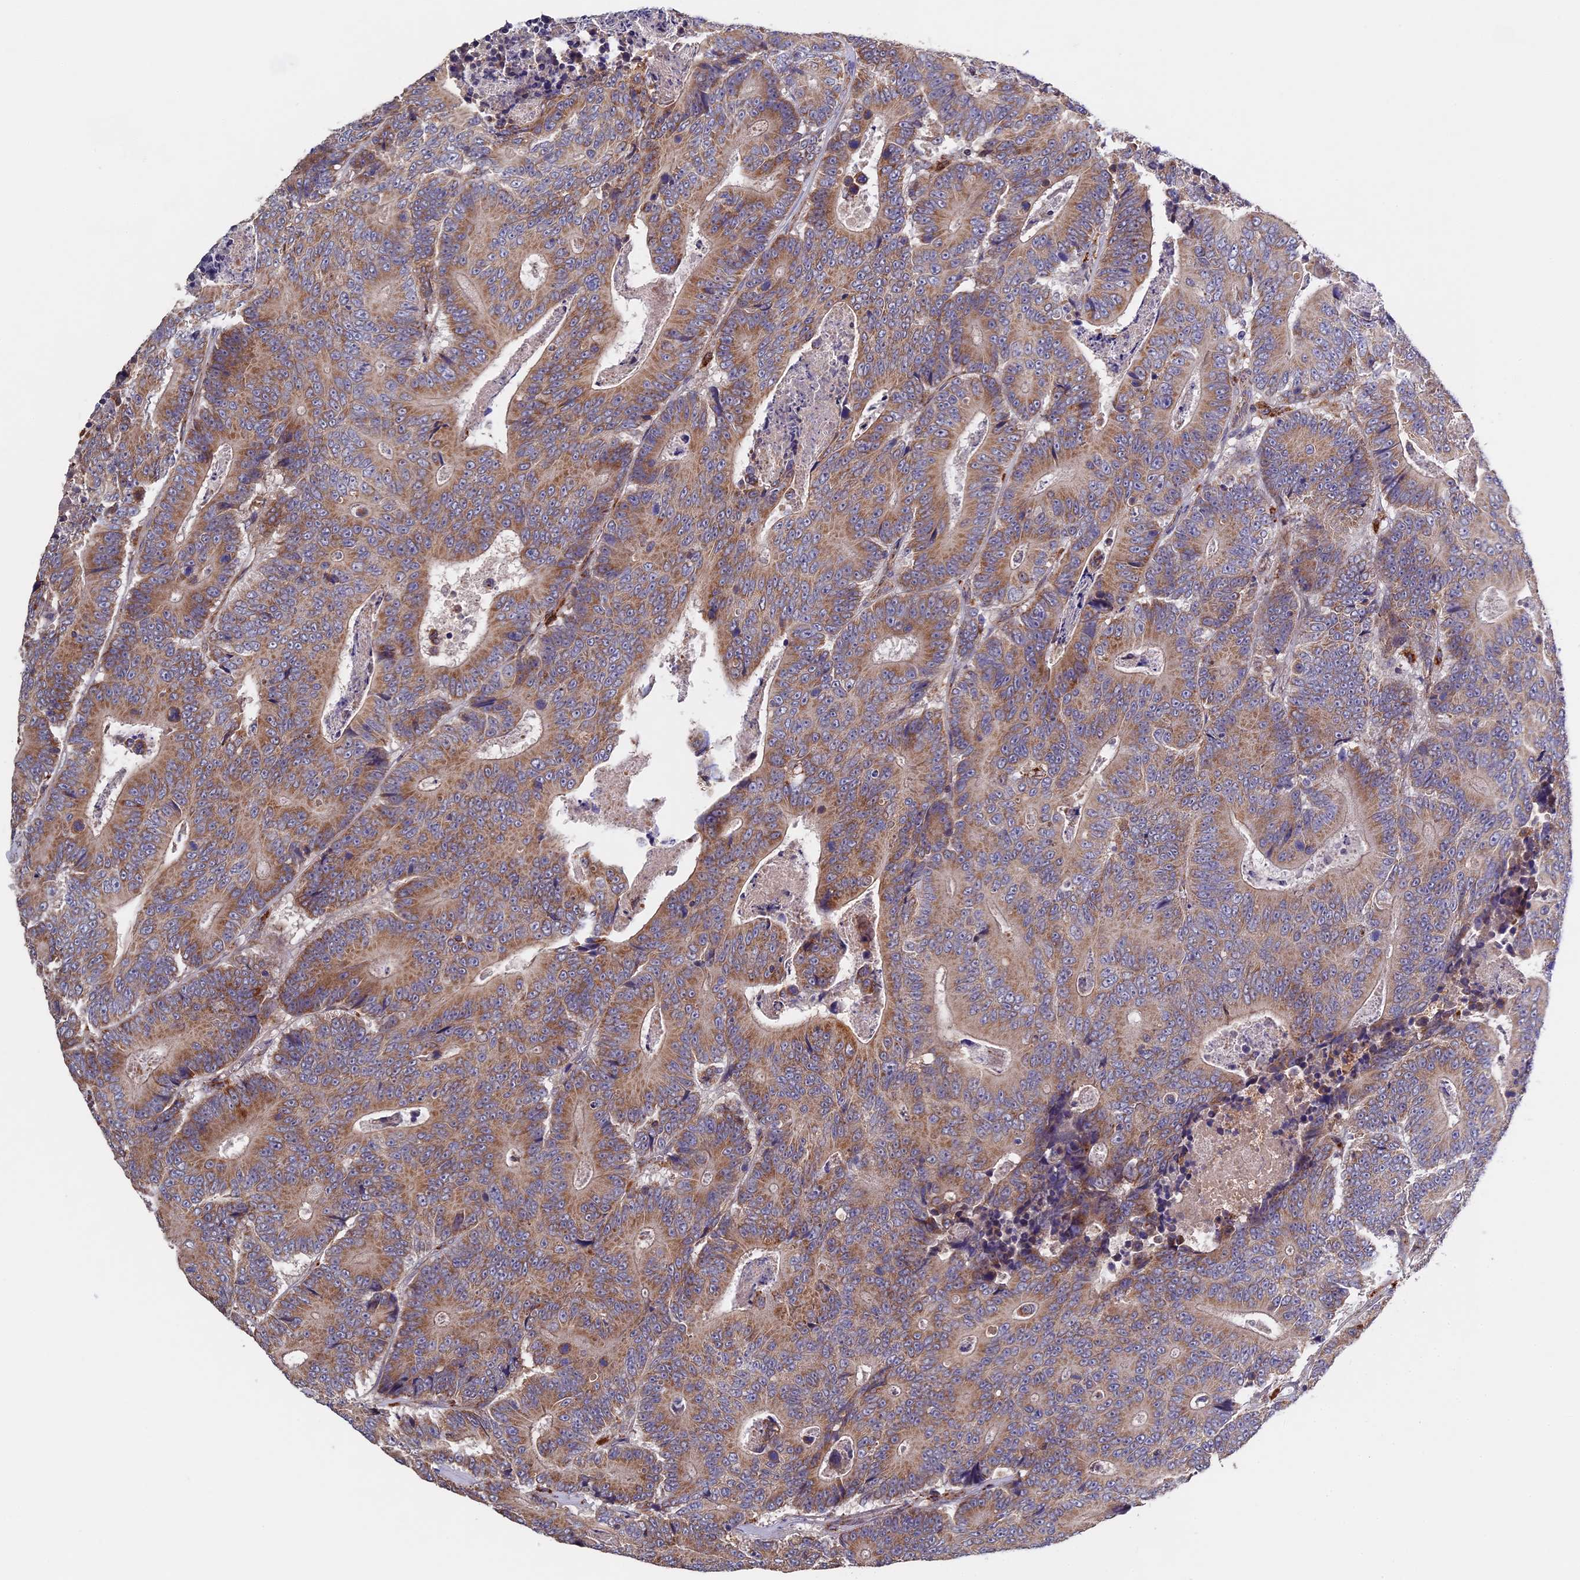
{"staining": {"intensity": "moderate", "quantity": ">75%", "location": "cytoplasmic/membranous"}, "tissue": "colorectal cancer", "cell_type": "Tumor cells", "image_type": "cancer", "snomed": [{"axis": "morphology", "description": "Adenocarcinoma, NOS"}, {"axis": "topography", "description": "Colon"}], "caption": "Approximately >75% of tumor cells in colorectal adenocarcinoma display moderate cytoplasmic/membranous protein positivity as visualized by brown immunohistochemical staining.", "gene": "RNF17", "patient": {"sex": "male", "age": 83}}